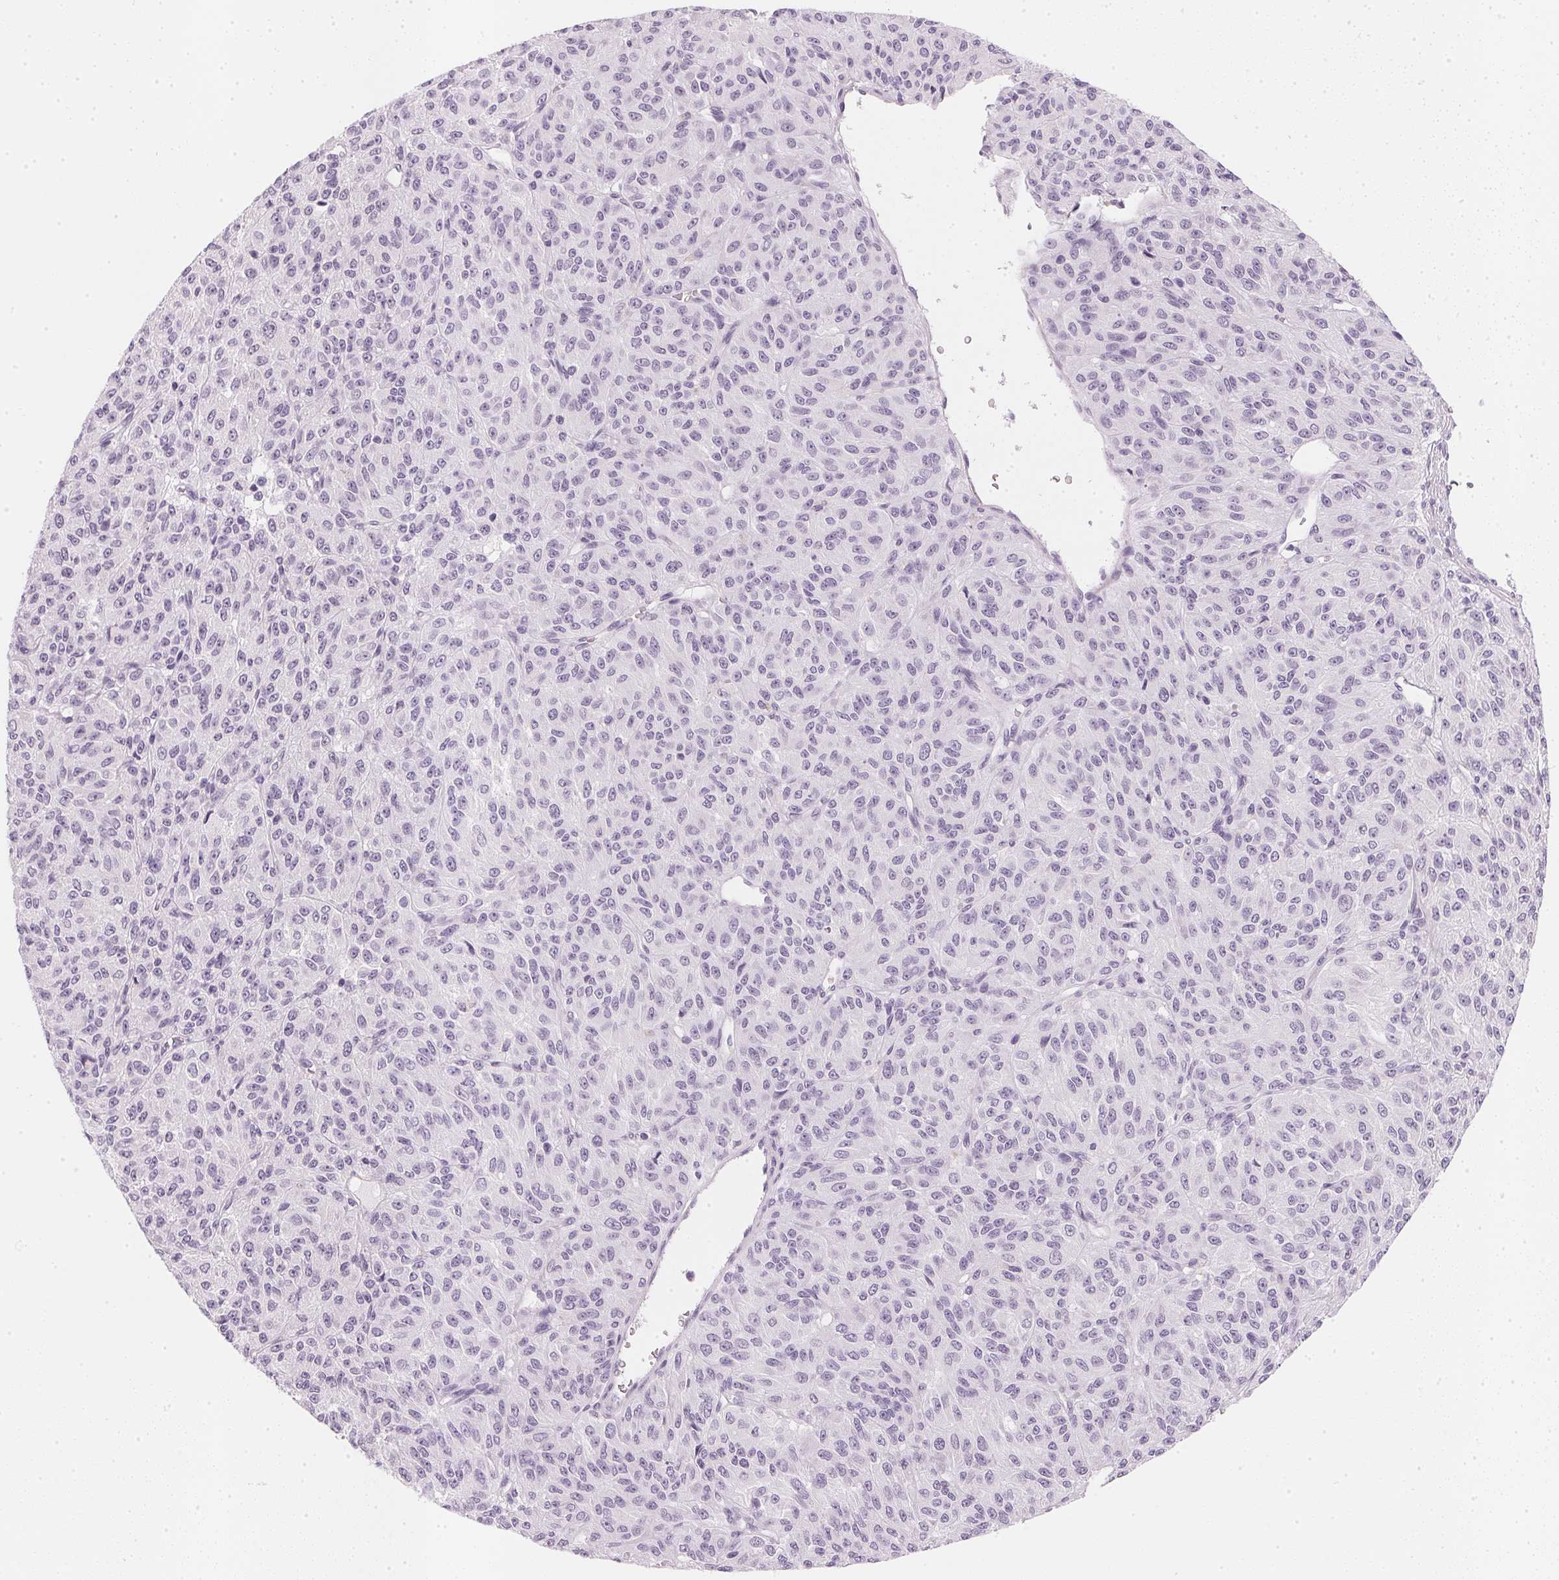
{"staining": {"intensity": "negative", "quantity": "none", "location": "none"}, "tissue": "melanoma", "cell_type": "Tumor cells", "image_type": "cancer", "snomed": [{"axis": "morphology", "description": "Malignant melanoma, Metastatic site"}, {"axis": "topography", "description": "Brain"}], "caption": "Immunohistochemistry (IHC) image of human malignant melanoma (metastatic site) stained for a protein (brown), which displays no staining in tumor cells.", "gene": "CHST4", "patient": {"sex": "female", "age": 56}}